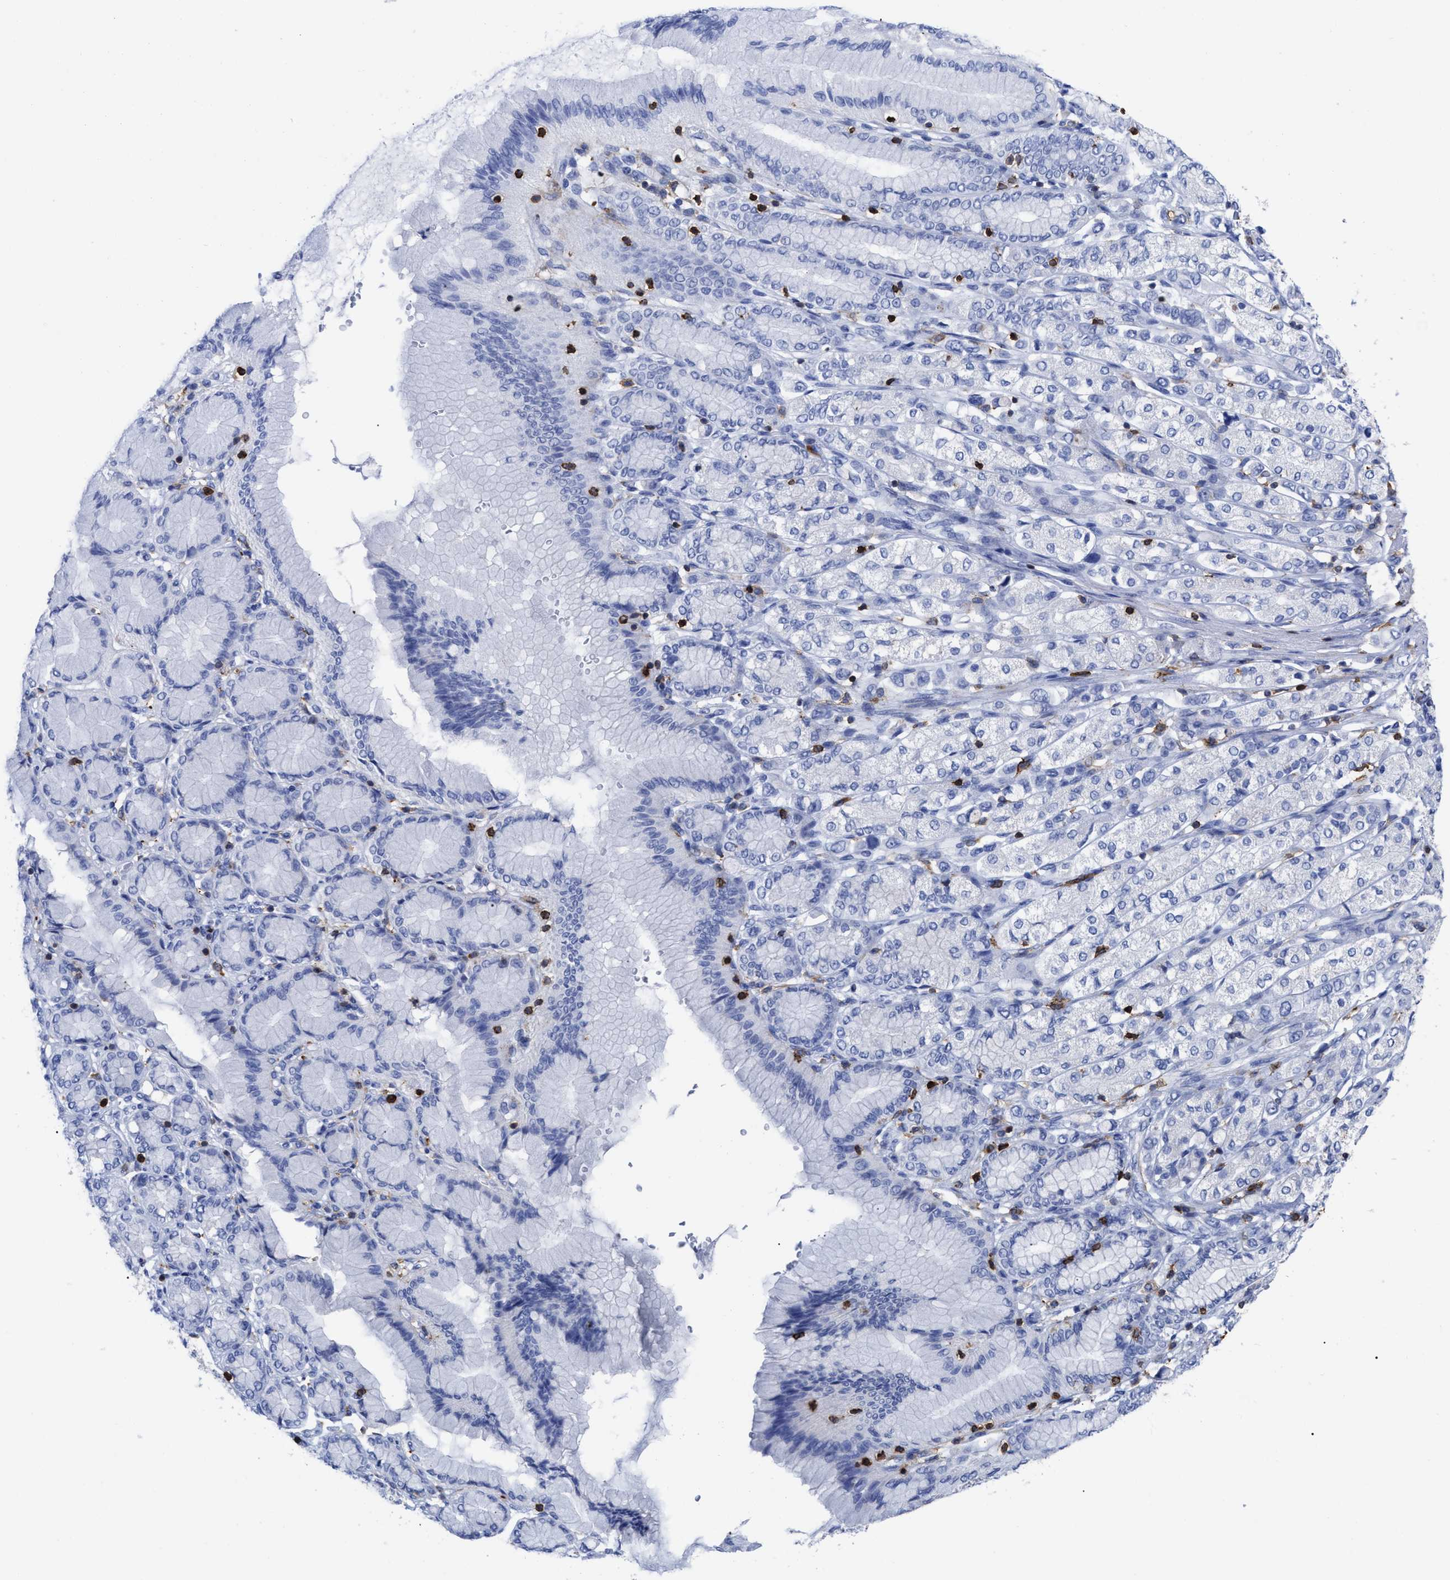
{"staining": {"intensity": "negative", "quantity": "none", "location": "none"}, "tissue": "stomach cancer", "cell_type": "Tumor cells", "image_type": "cancer", "snomed": [{"axis": "morphology", "description": "Adenocarcinoma, NOS"}, {"axis": "topography", "description": "Stomach"}], "caption": "This is a micrograph of IHC staining of stomach cancer (adenocarcinoma), which shows no positivity in tumor cells.", "gene": "HCLS1", "patient": {"sex": "female", "age": 65}}